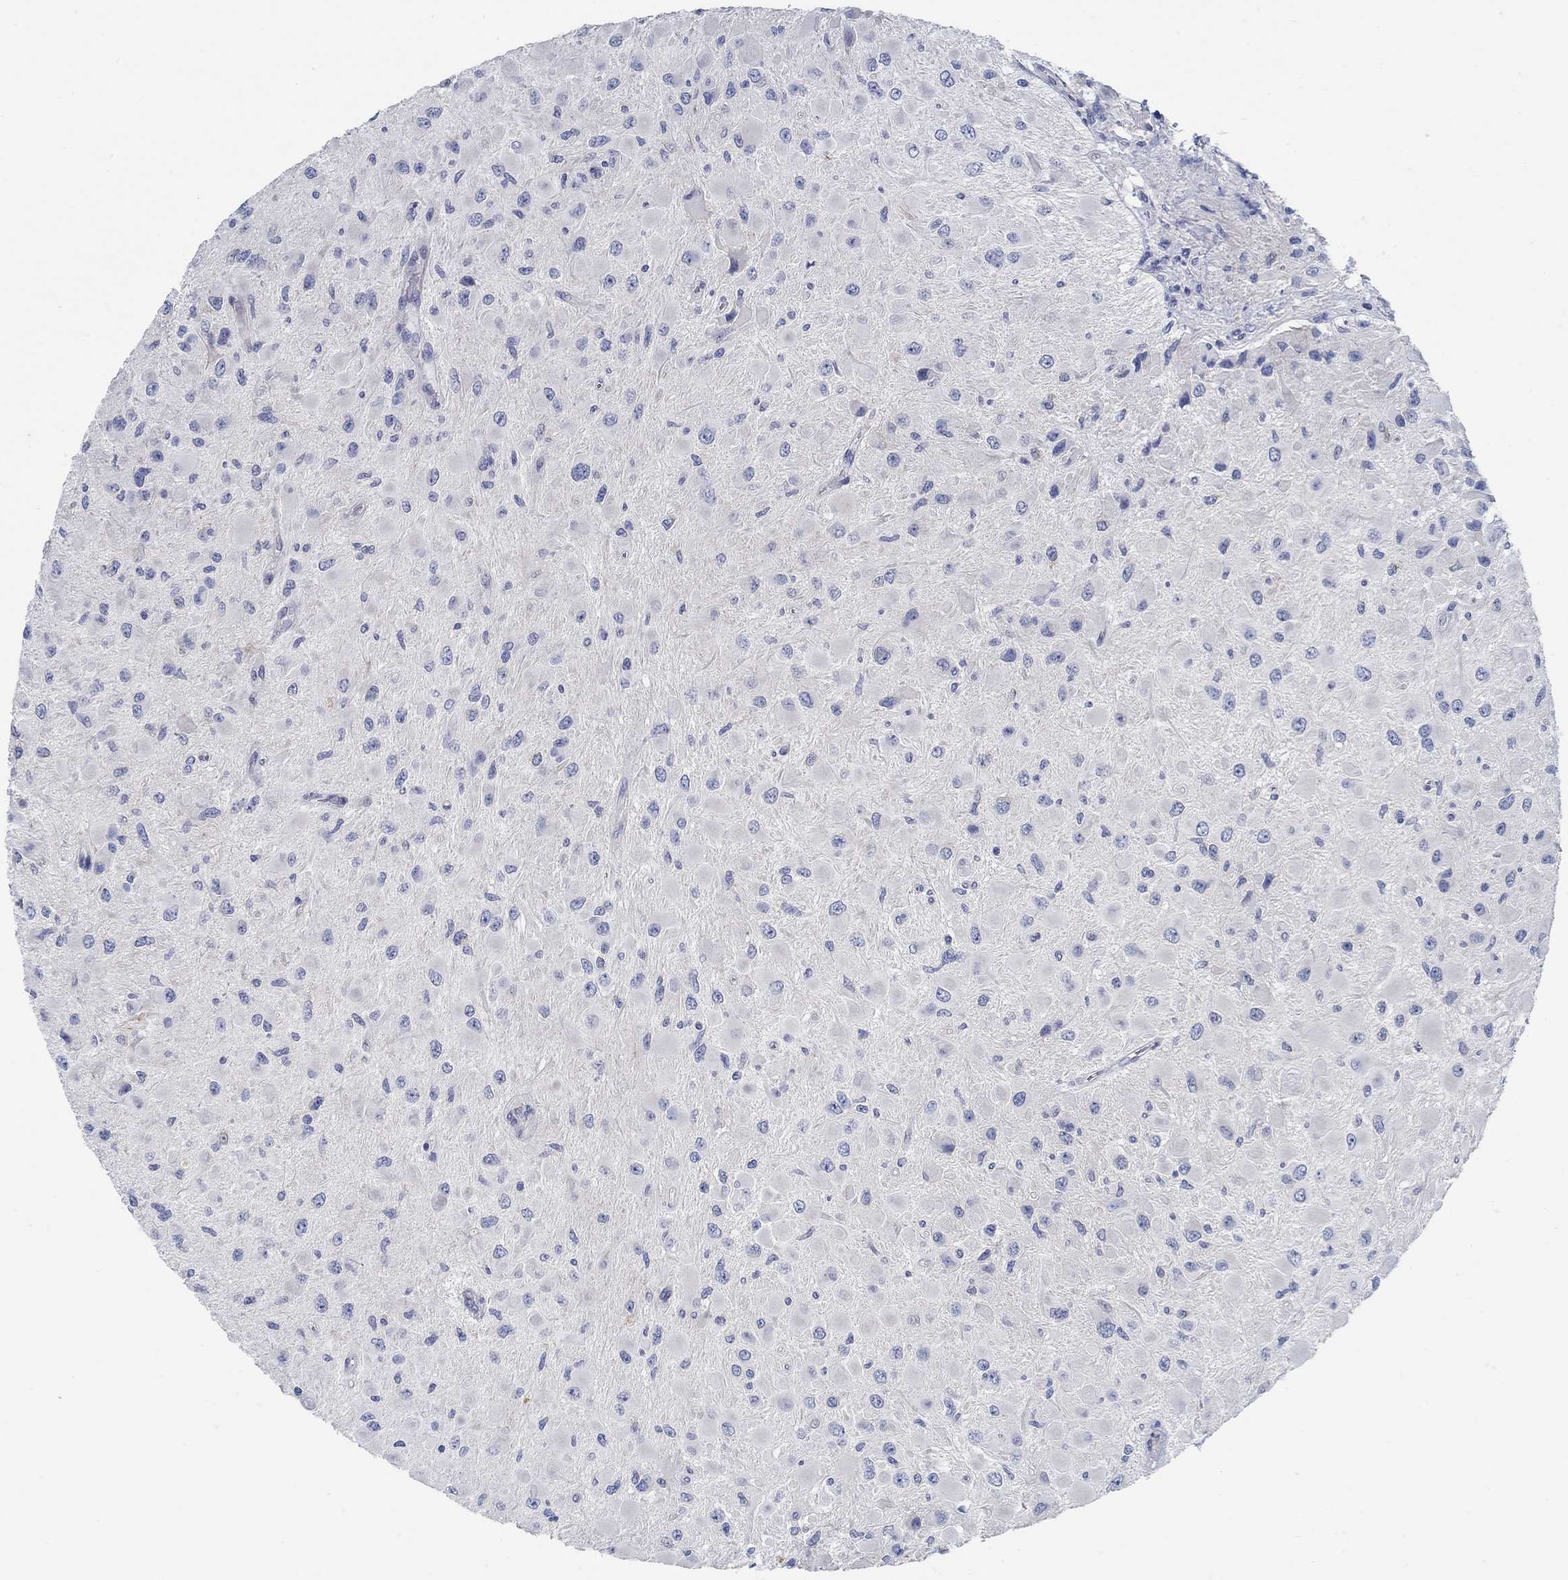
{"staining": {"intensity": "negative", "quantity": "none", "location": "none"}, "tissue": "glioma", "cell_type": "Tumor cells", "image_type": "cancer", "snomed": [{"axis": "morphology", "description": "Glioma, malignant, High grade"}, {"axis": "topography", "description": "Cerebral cortex"}], "caption": "DAB immunohistochemical staining of human glioma exhibits no significant positivity in tumor cells.", "gene": "C15orf39", "patient": {"sex": "male", "age": 35}}